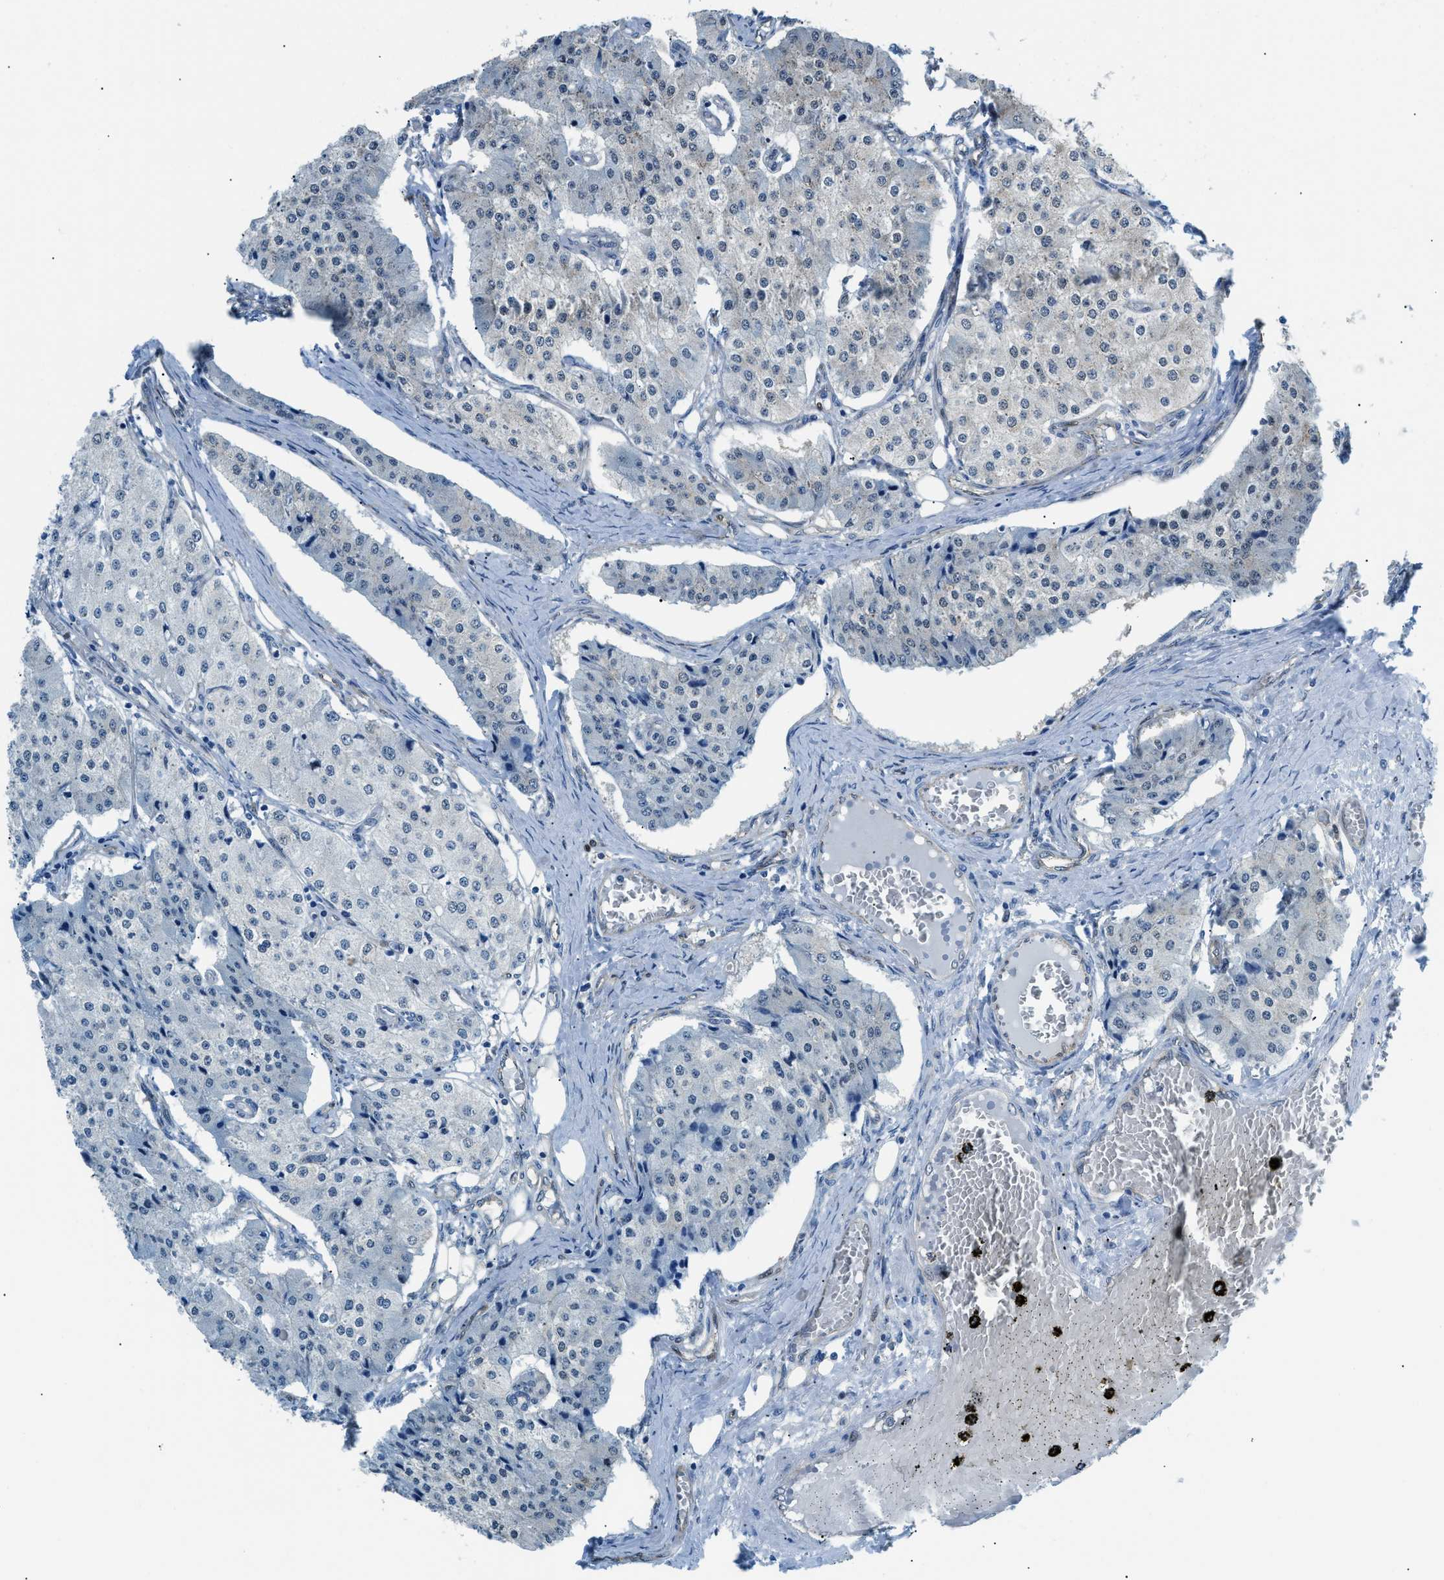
{"staining": {"intensity": "negative", "quantity": "none", "location": "none"}, "tissue": "carcinoid", "cell_type": "Tumor cells", "image_type": "cancer", "snomed": [{"axis": "morphology", "description": "Carcinoid, malignant, NOS"}, {"axis": "topography", "description": "Colon"}], "caption": "Immunohistochemistry (IHC) photomicrograph of human carcinoid (malignant) stained for a protein (brown), which reveals no staining in tumor cells.", "gene": "YWHAE", "patient": {"sex": "female", "age": 52}}